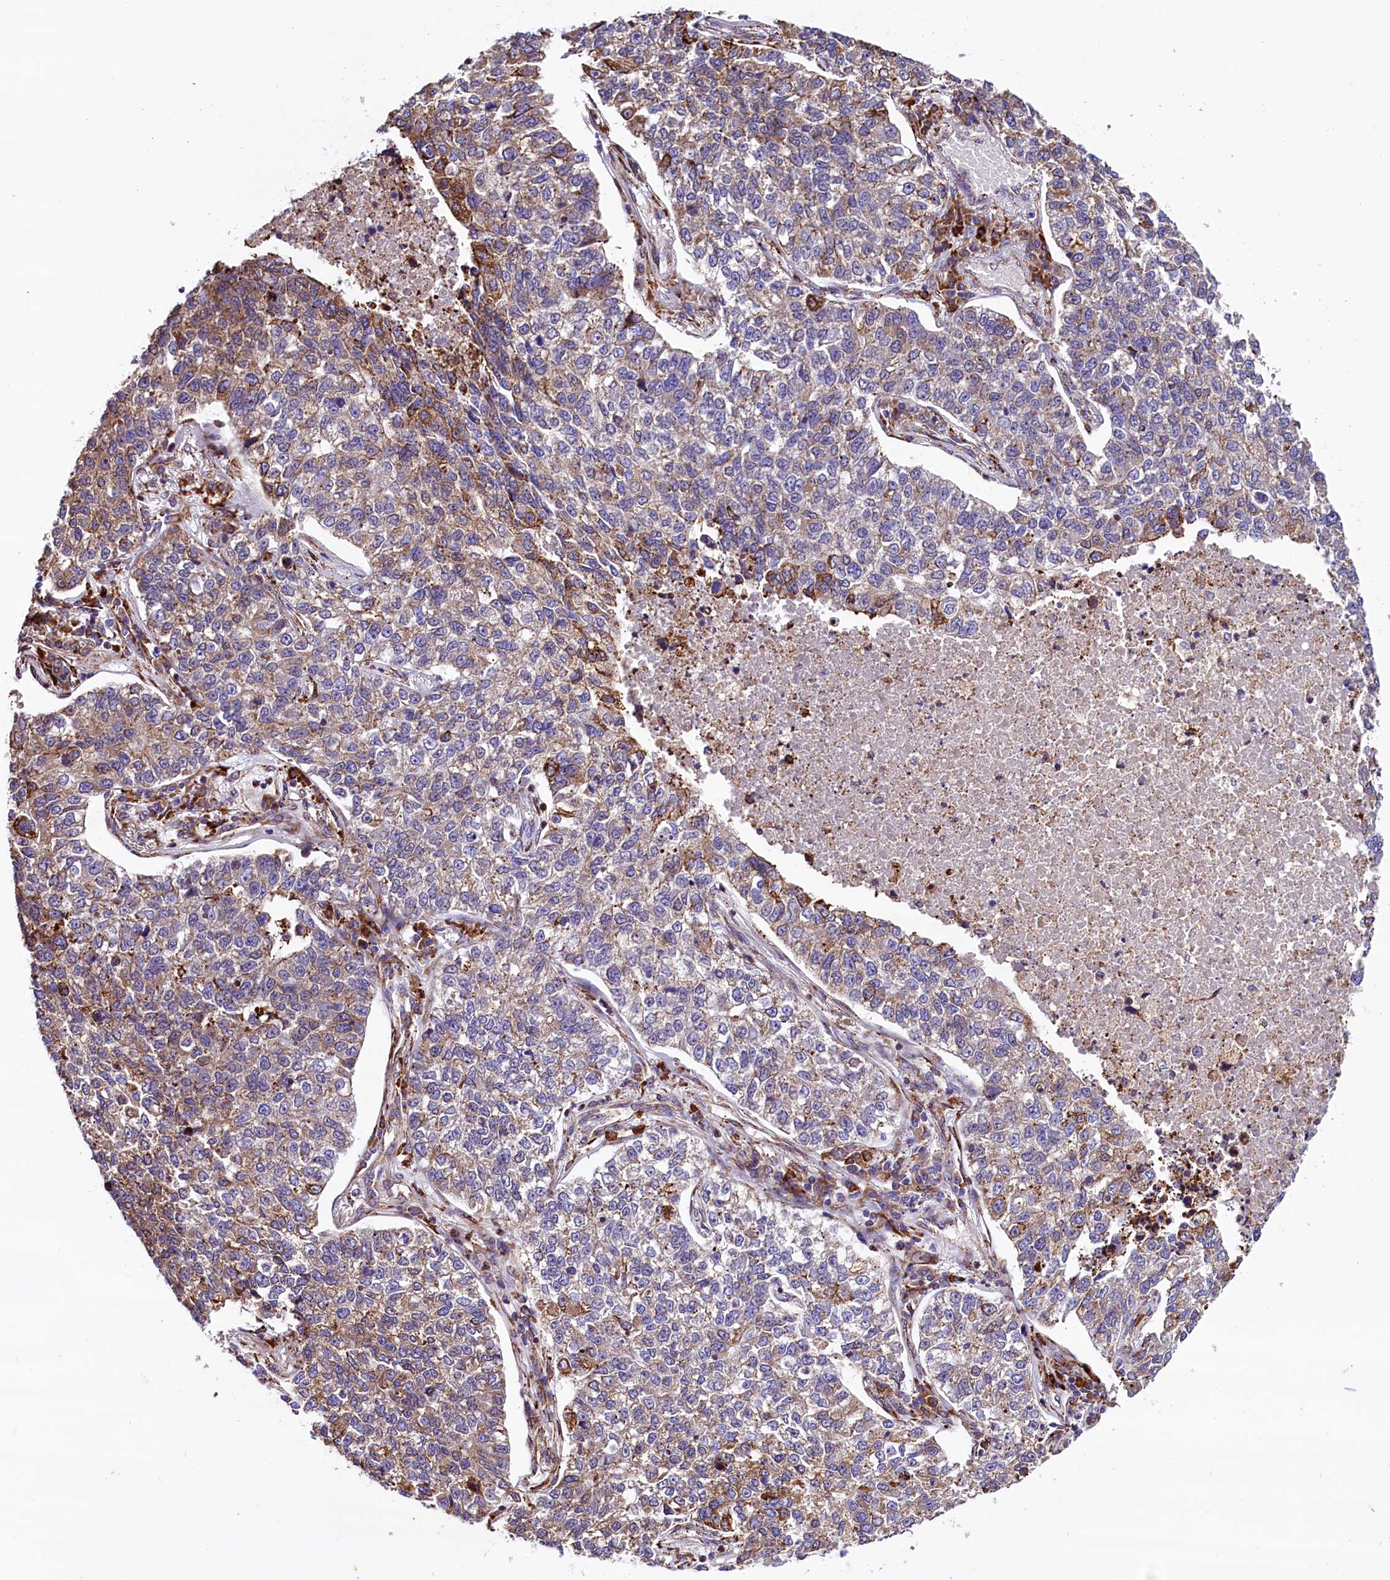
{"staining": {"intensity": "moderate", "quantity": ">75%", "location": "cytoplasmic/membranous"}, "tissue": "lung cancer", "cell_type": "Tumor cells", "image_type": "cancer", "snomed": [{"axis": "morphology", "description": "Adenocarcinoma, NOS"}, {"axis": "topography", "description": "Lung"}], "caption": "The image demonstrates immunohistochemical staining of lung adenocarcinoma. There is moderate cytoplasmic/membranous positivity is seen in approximately >75% of tumor cells.", "gene": "CMTR2", "patient": {"sex": "male", "age": 49}}